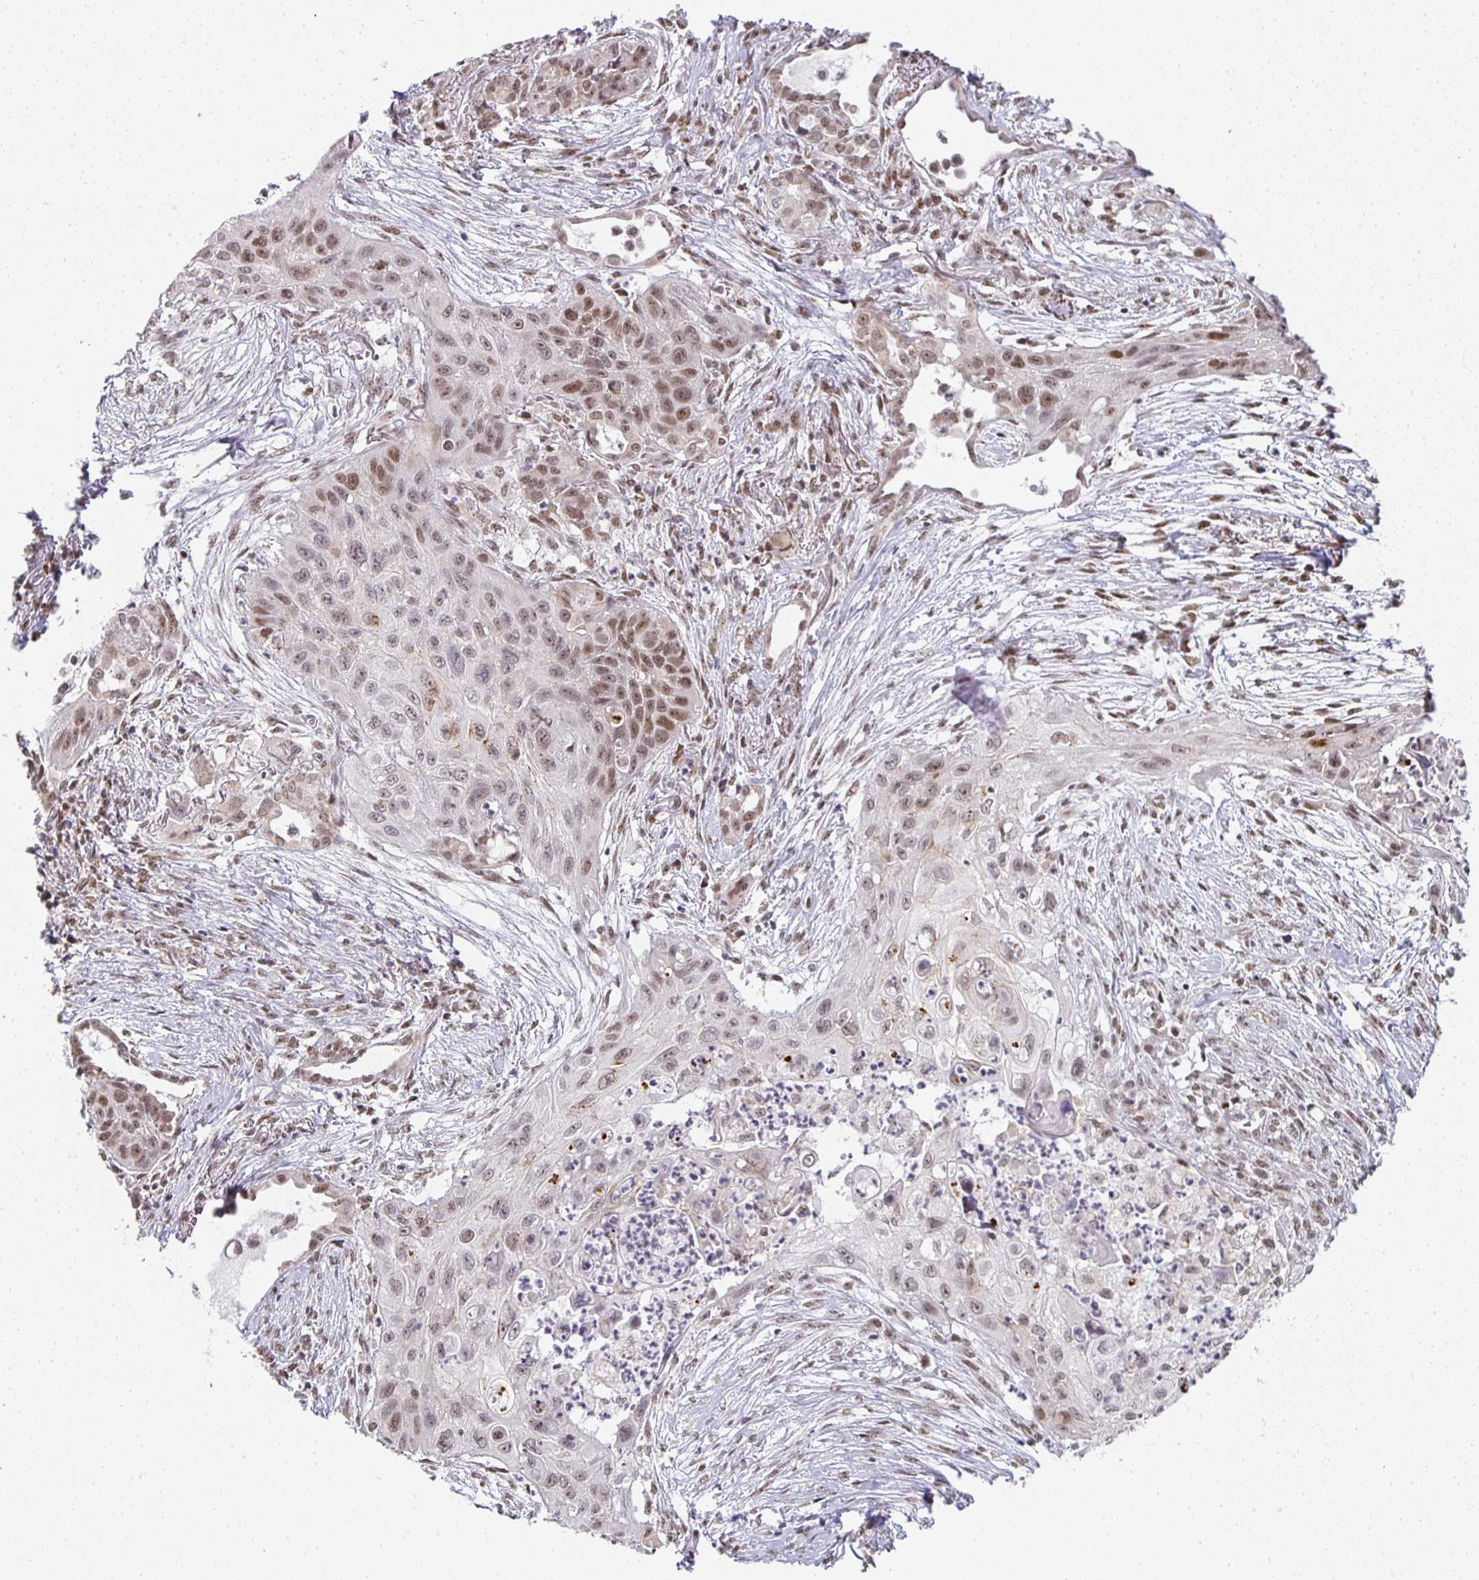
{"staining": {"intensity": "moderate", "quantity": "<25%", "location": "nuclear"}, "tissue": "lung cancer", "cell_type": "Tumor cells", "image_type": "cancer", "snomed": [{"axis": "morphology", "description": "Squamous cell carcinoma, NOS"}, {"axis": "topography", "description": "Lung"}], "caption": "Protein staining exhibits moderate nuclear expression in approximately <25% of tumor cells in lung cancer (squamous cell carcinoma). Nuclei are stained in blue.", "gene": "SMARCA2", "patient": {"sex": "male", "age": 71}}